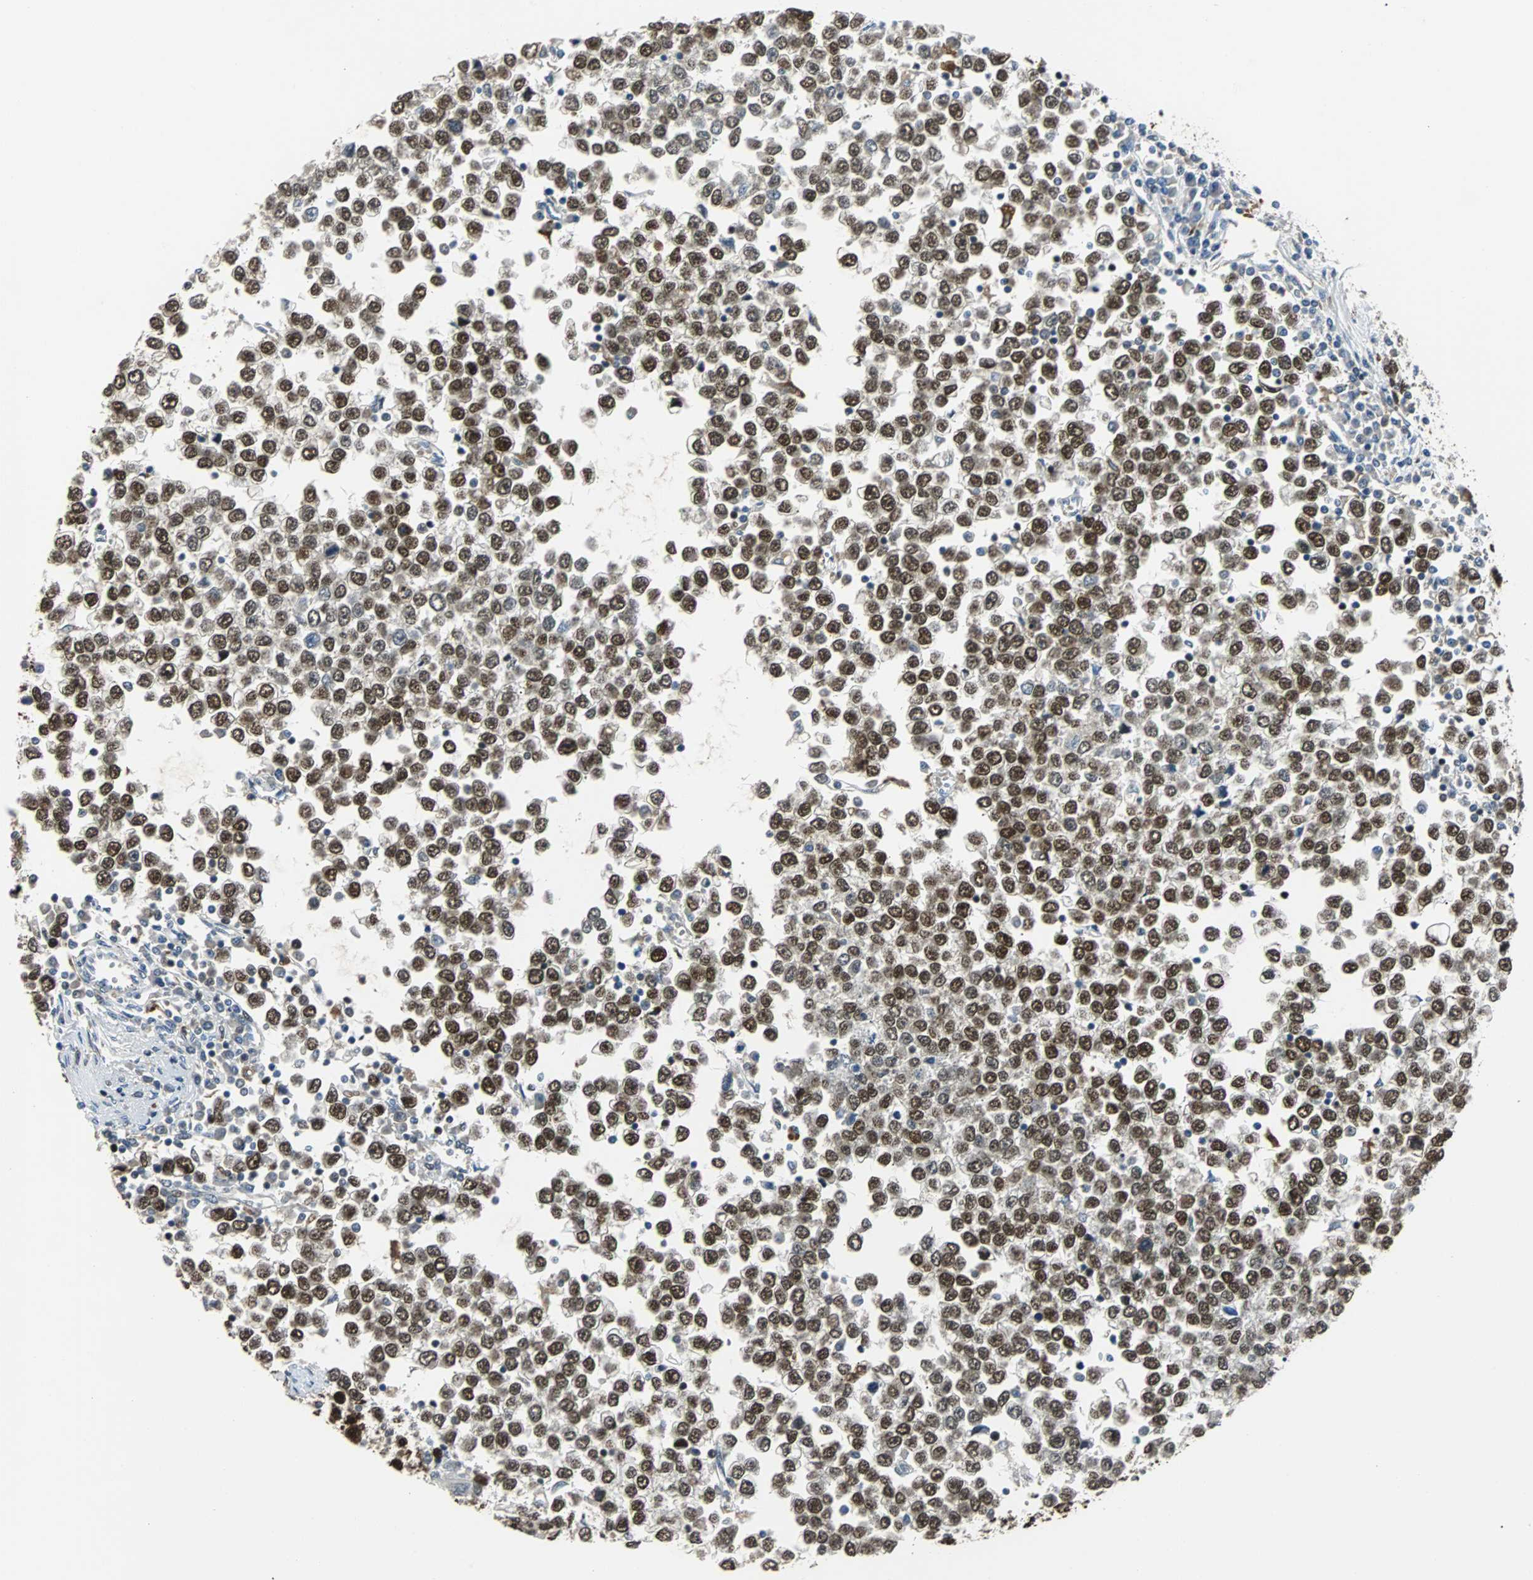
{"staining": {"intensity": "strong", "quantity": ">75%", "location": "nuclear"}, "tissue": "testis cancer", "cell_type": "Tumor cells", "image_type": "cancer", "snomed": [{"axis": "morphology", "description": "Seminoma, NOS"}, {"axis": "topography", "description": "Testis"}], "caption": "Testis cancer (seminoma) tissue demonstrates strong nuclear positivity in about >75% of tumor cells", "gene": "HLX", "patient": {"sex": "male", "age": 65}}